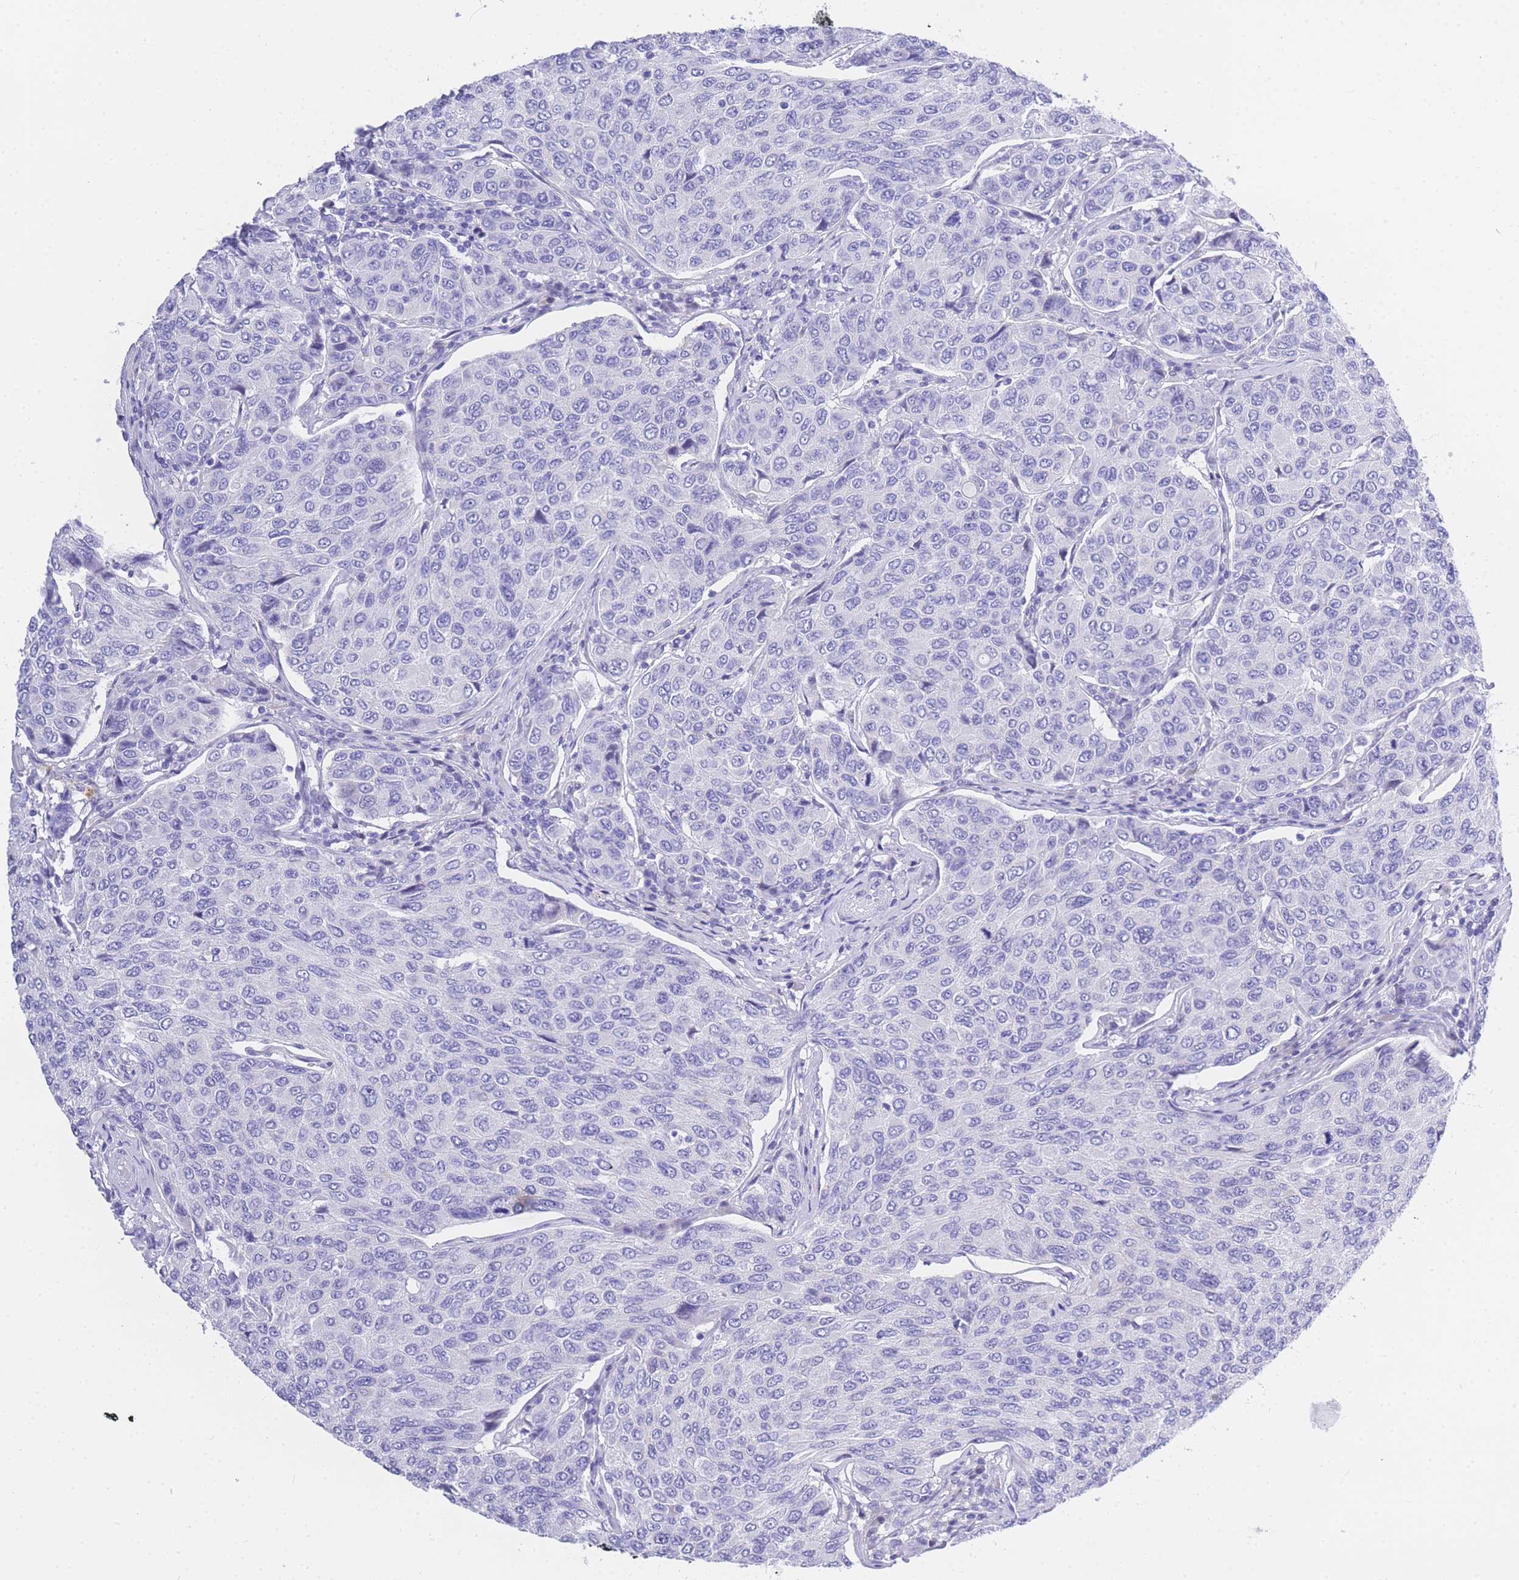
{"staining": {"intensity": "negative", "quantity": "none", "location": "none"}, "tissue": "breast cancer", "cell_type": "Tumor cells", "image_type": "cancer", "snomed": [{"axis": "morphology", "description": "Duct carcinoma"}, {"axis": "topography", "description": "Breast"}], "caption": "Immunohistochemical staining of intraductal carcinoma (breast) displays no significant staining in tumor cells.", "gene": "TIFAB", "patient": {"sex": "female", "age": 55}}